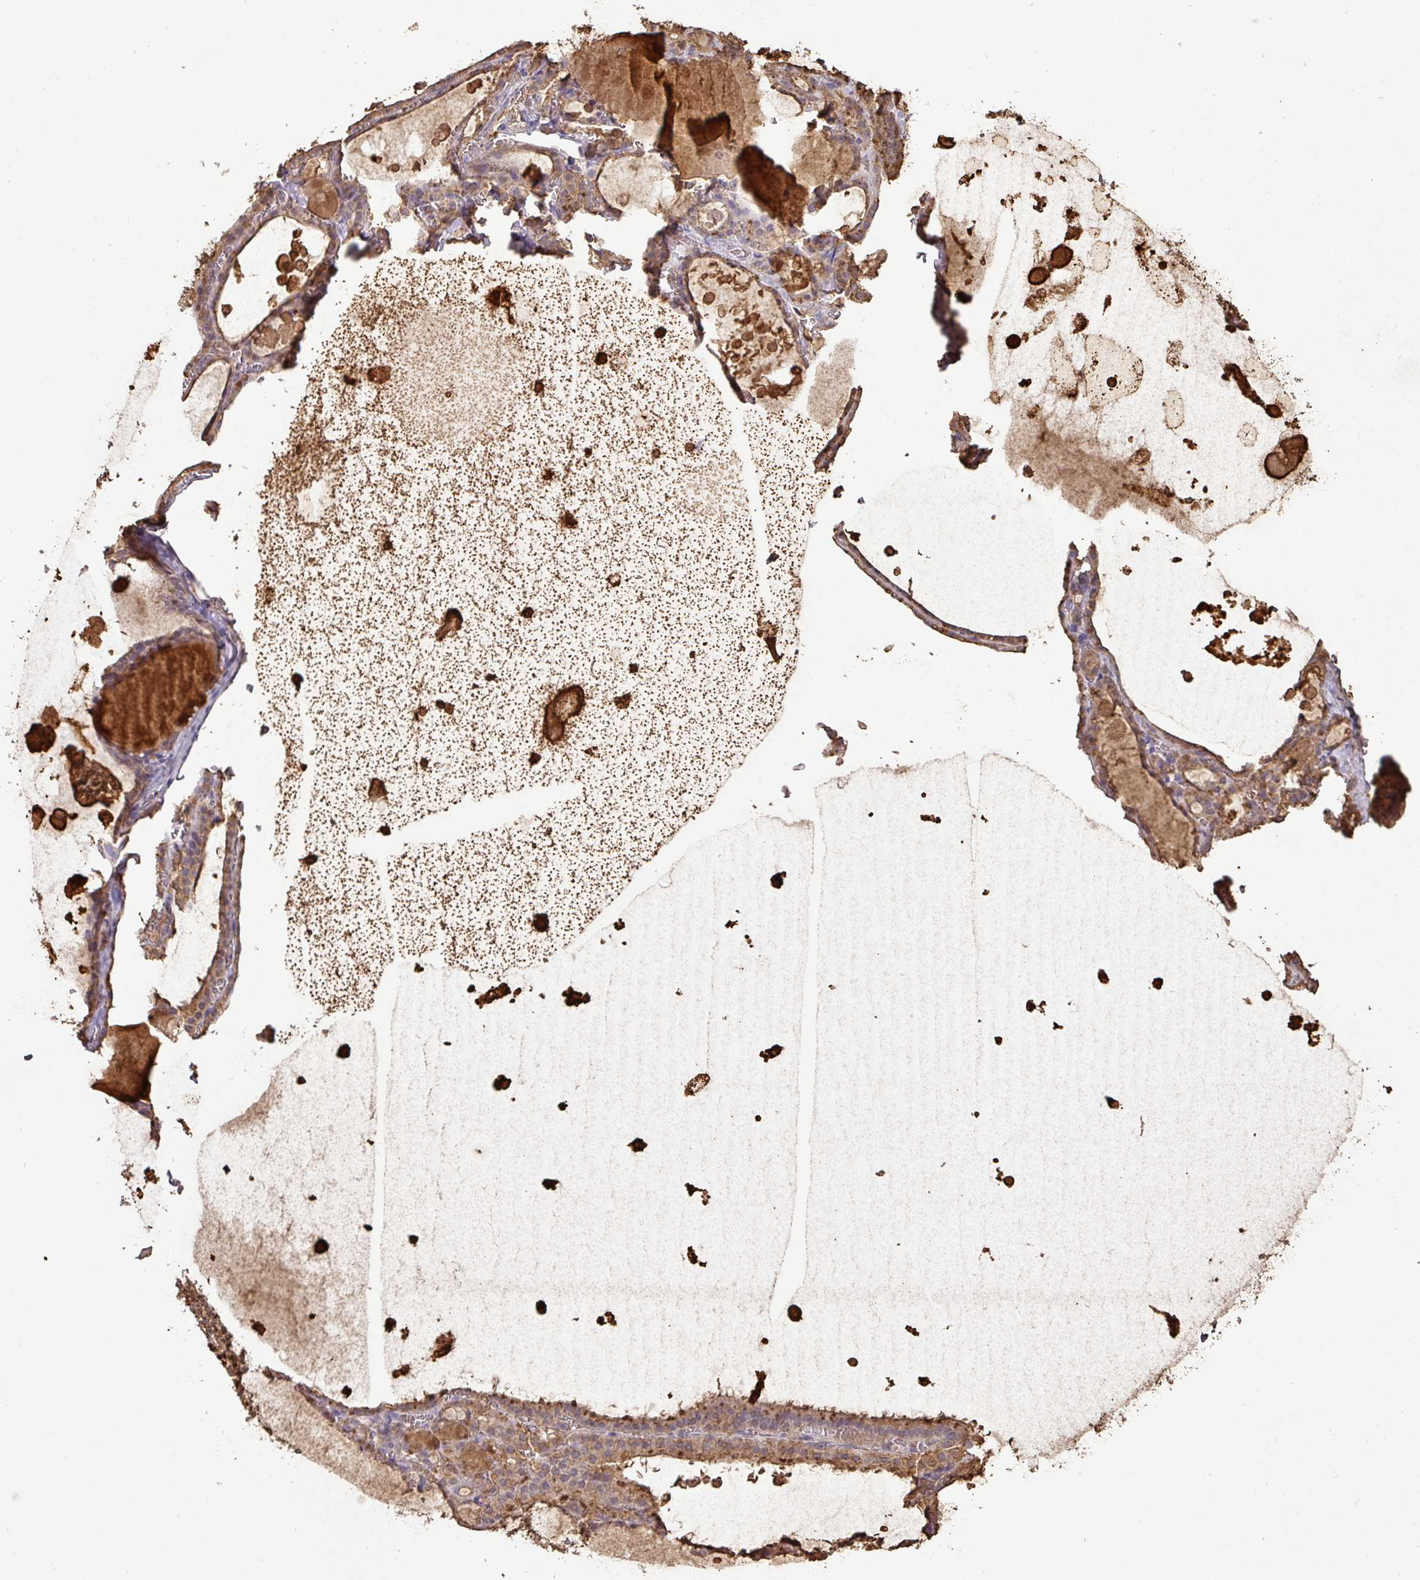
{"staining": {"intensity": "moderate", "quantity": "25%-75%", "location": "cytoplasmic/membranous"}, "tissue": "thyroid gland", "cell_type": "Glandular cells", "image_type": "normal", "snomed": [{"axis": "morphology", "description": "Normal tissue, NOS"}, {"axis": "topography", "description": "Thyroid gland"}], "caption": "Immunohistochemical staining of normal thyroid gland shows moderate cytoplasmic/membranous protein positivity in approximately 25%-75% of glandular cells. Nuclei are stained in blue.", "gene": "ATAT1", "patient": {"sex": "male", "age": 56}}